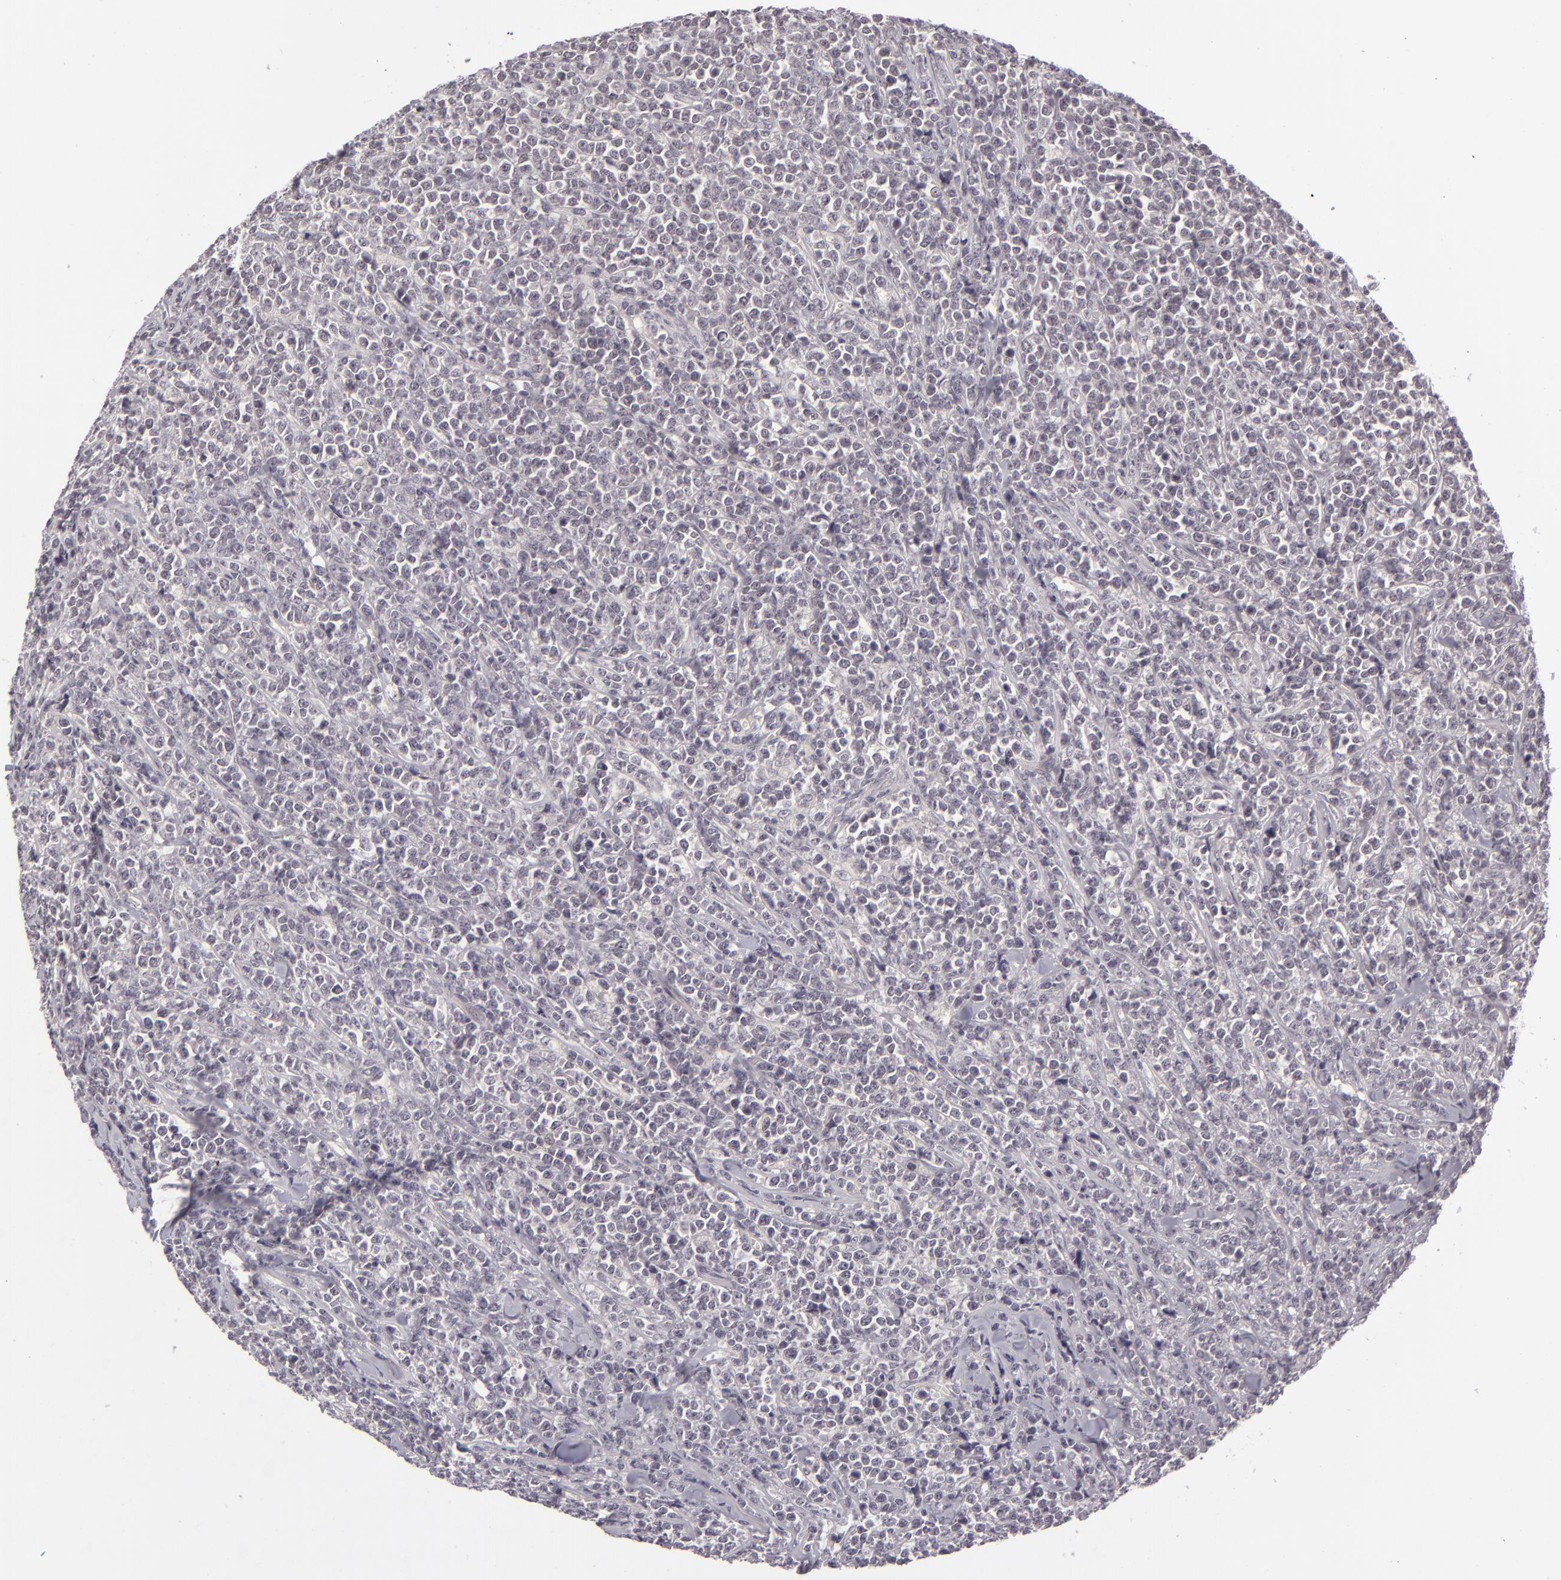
{"staining": {"intensity": "negative", "quantity": "none", "location": "none"}, "tissue": "lymphoma", "cell_type": "Tumor cells", "image_type": "cancer", "snomed": [{"axis": "morphology", "description": "Malignant lymphoma, non-Hodgkin's type, High grade"}, {"axis": "topography", "description": "Small intestine"}, {"axis": "topography", "description": "Colon"}], "caption": "This photomicrograph is of lymphoma stained with IHC to label a protein in brown with the nuclei are counter-stained blue. There is no positivity in tumor cells.", "gene": "DLG3", "patient": {"sex": "male", "age": 8}}